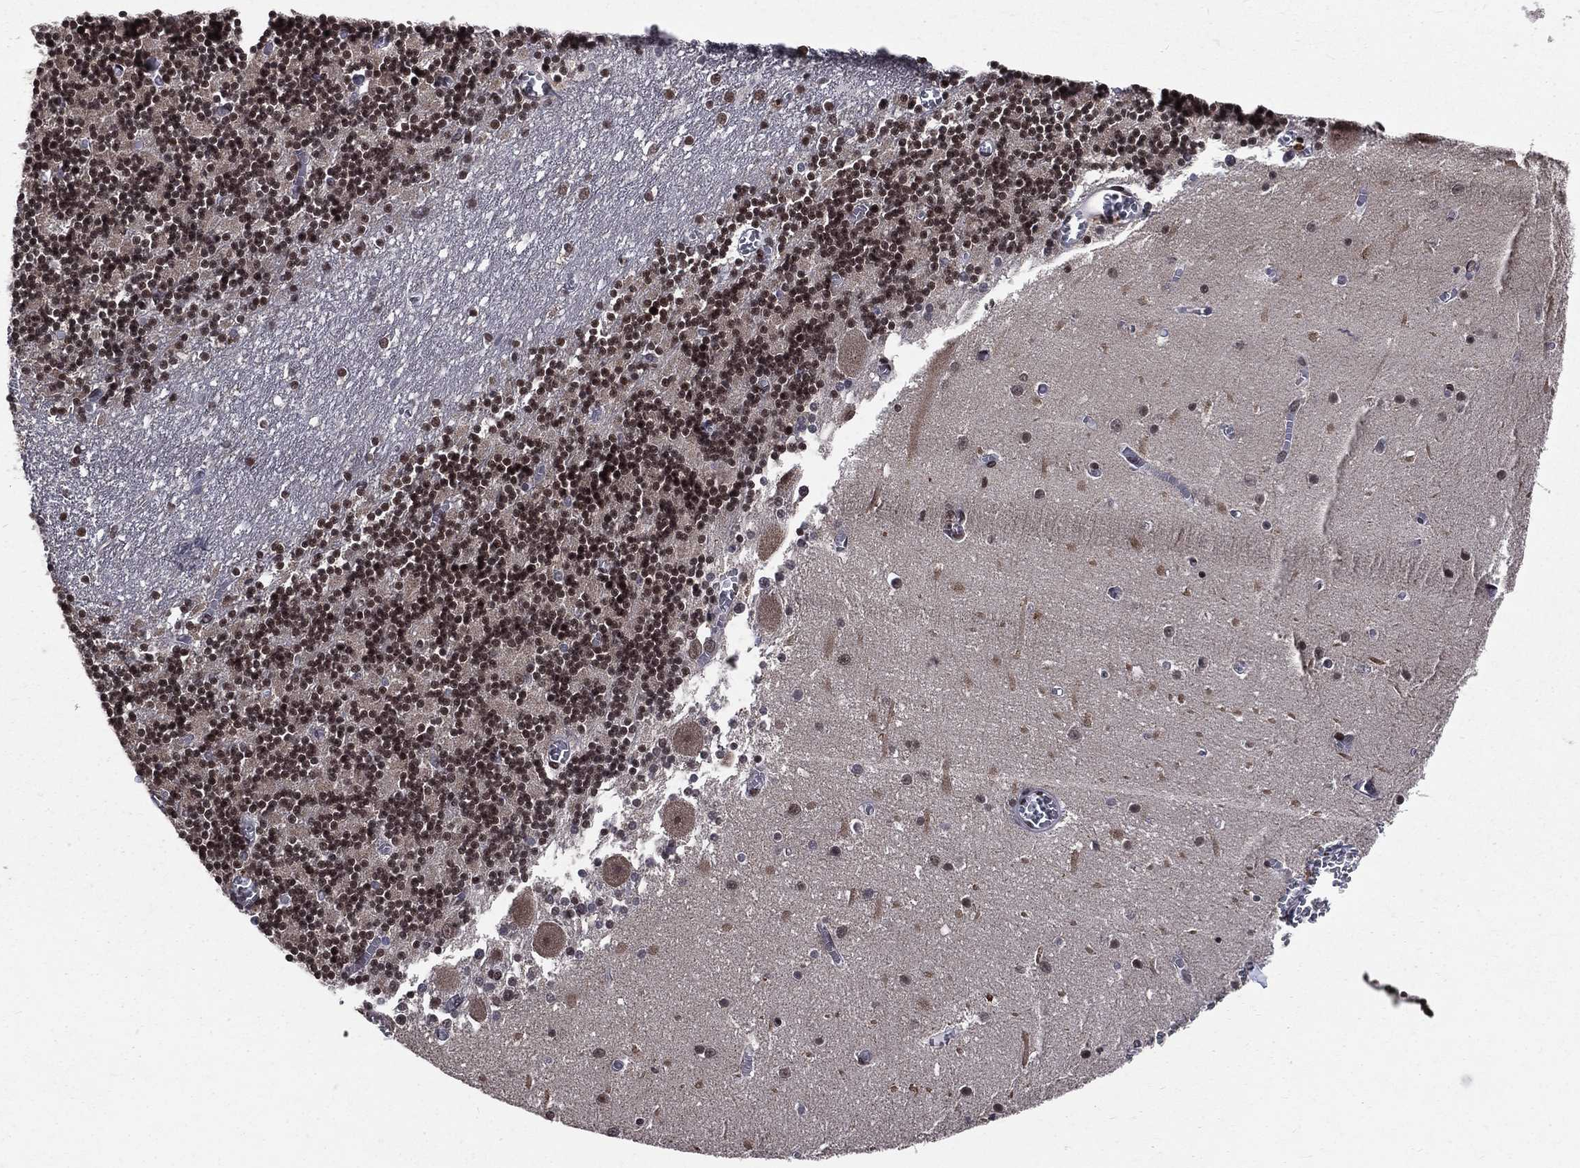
{"staining": {"intensity": "strong", "quantity": ">75%", "location": "nuclear"}, "tissue": "cerebellum", "cell_type": "Cells in granular layer", "image_type": "normal", "snomed": [{"axis": "morphology", "description": "Normal tissue, NOS"}, {"axis": "topography", "description": "Cerebellum"}], "caption": "Cerebellum stained for a protein (brown) shows strong nuclear positive expression in about >75% of cells in granular layer.", "gene": "SMC3", "patient": {"sex": "female", "age": 28}}